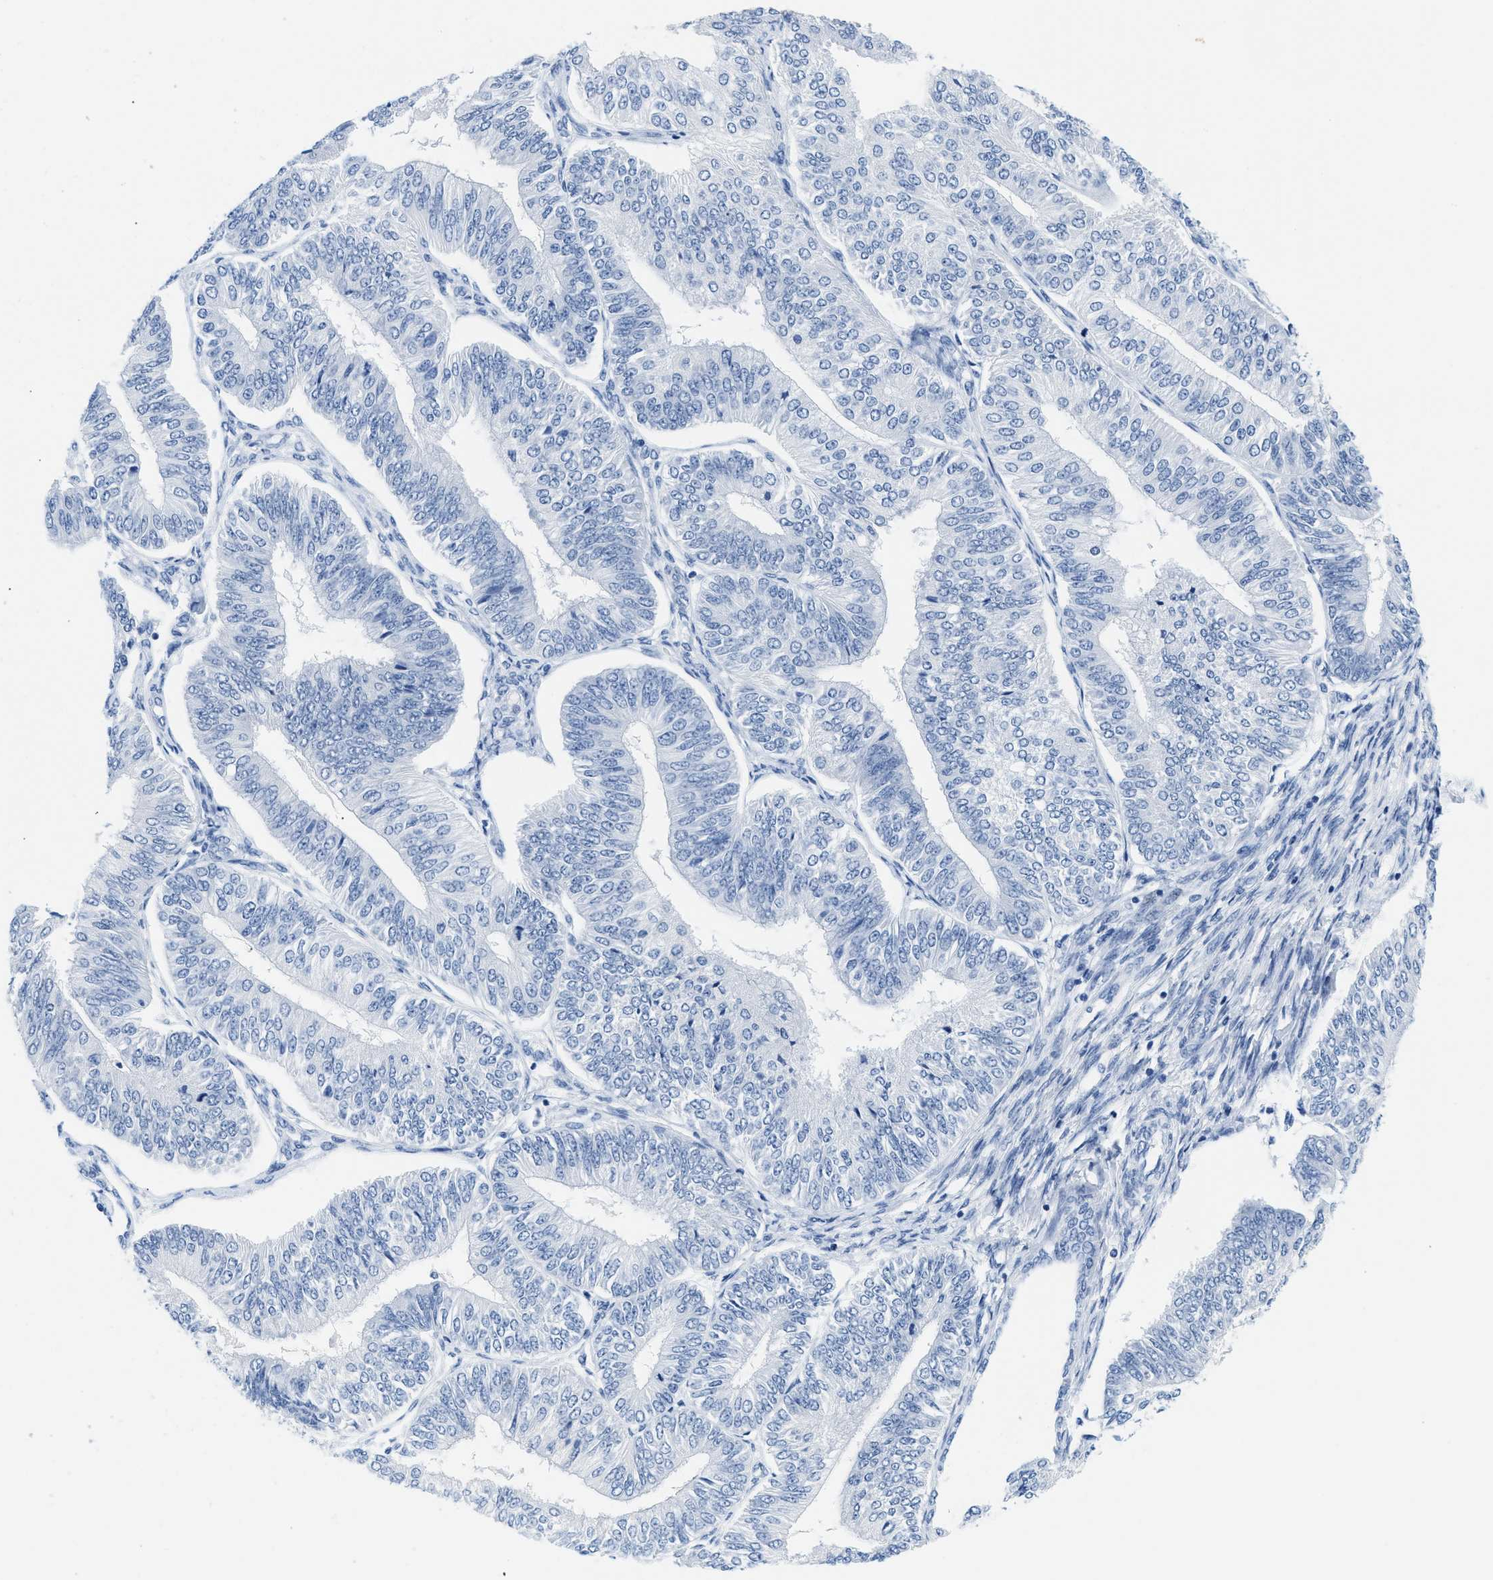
{"staining": {"intensity": "negative", "quantity": "none", "location": "none"}, "tissue": "endometrial cancer", "cell_type": "Tumor cells", "image_type": "cancer", "snomed": [{"axis": "morphology", "description": "Adenocarcinoma, NOS"}, {"axis": "topography", "description": "Endometrium"}], "caption": "This is a micrograph of immunohistochemistry staining of adenocarcinoma (endometrial), which shows no staining in tumor cells.", "gene": "GSN", "patient": {"sex": "female", "age": 58}}